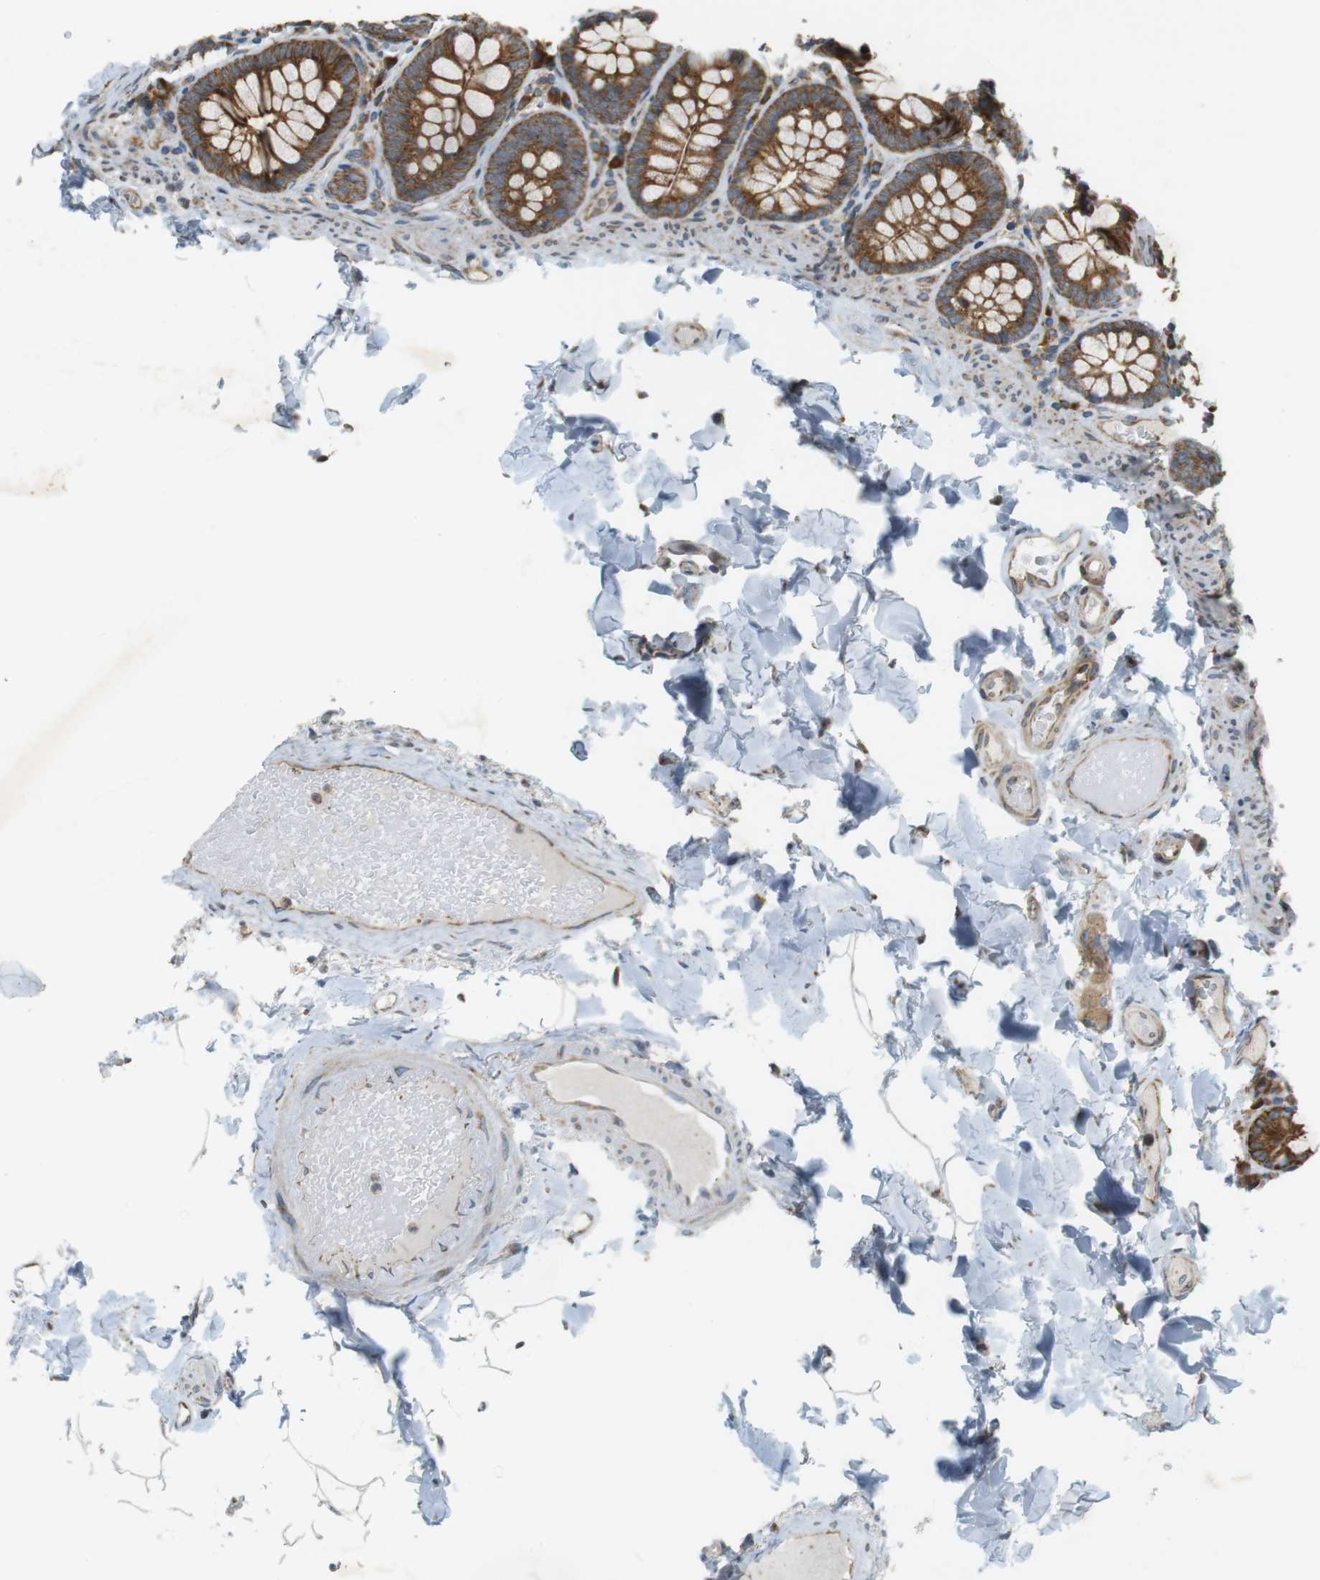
{"staining": {"intensity": "moderate", "quantity": "25%-75%", "location": "cytoplasmic/membranous"}, "tissue": "colon", "cell_type": "Endothelial cells", "image_type": "normal", "snomed": [{"axis": "morphology", "description": "Normal tissue, NOS"}, {"axis": "topography", "description": "Colon"}], "caption": "Immunohistochemical staining of benign colon demonstrates moderate cytoplasmic/membranous protein positivity in about 25%-75% of endothelial cells.", "gene": "SLC41A1", "patient": {"sex": "female", "age": 61}}